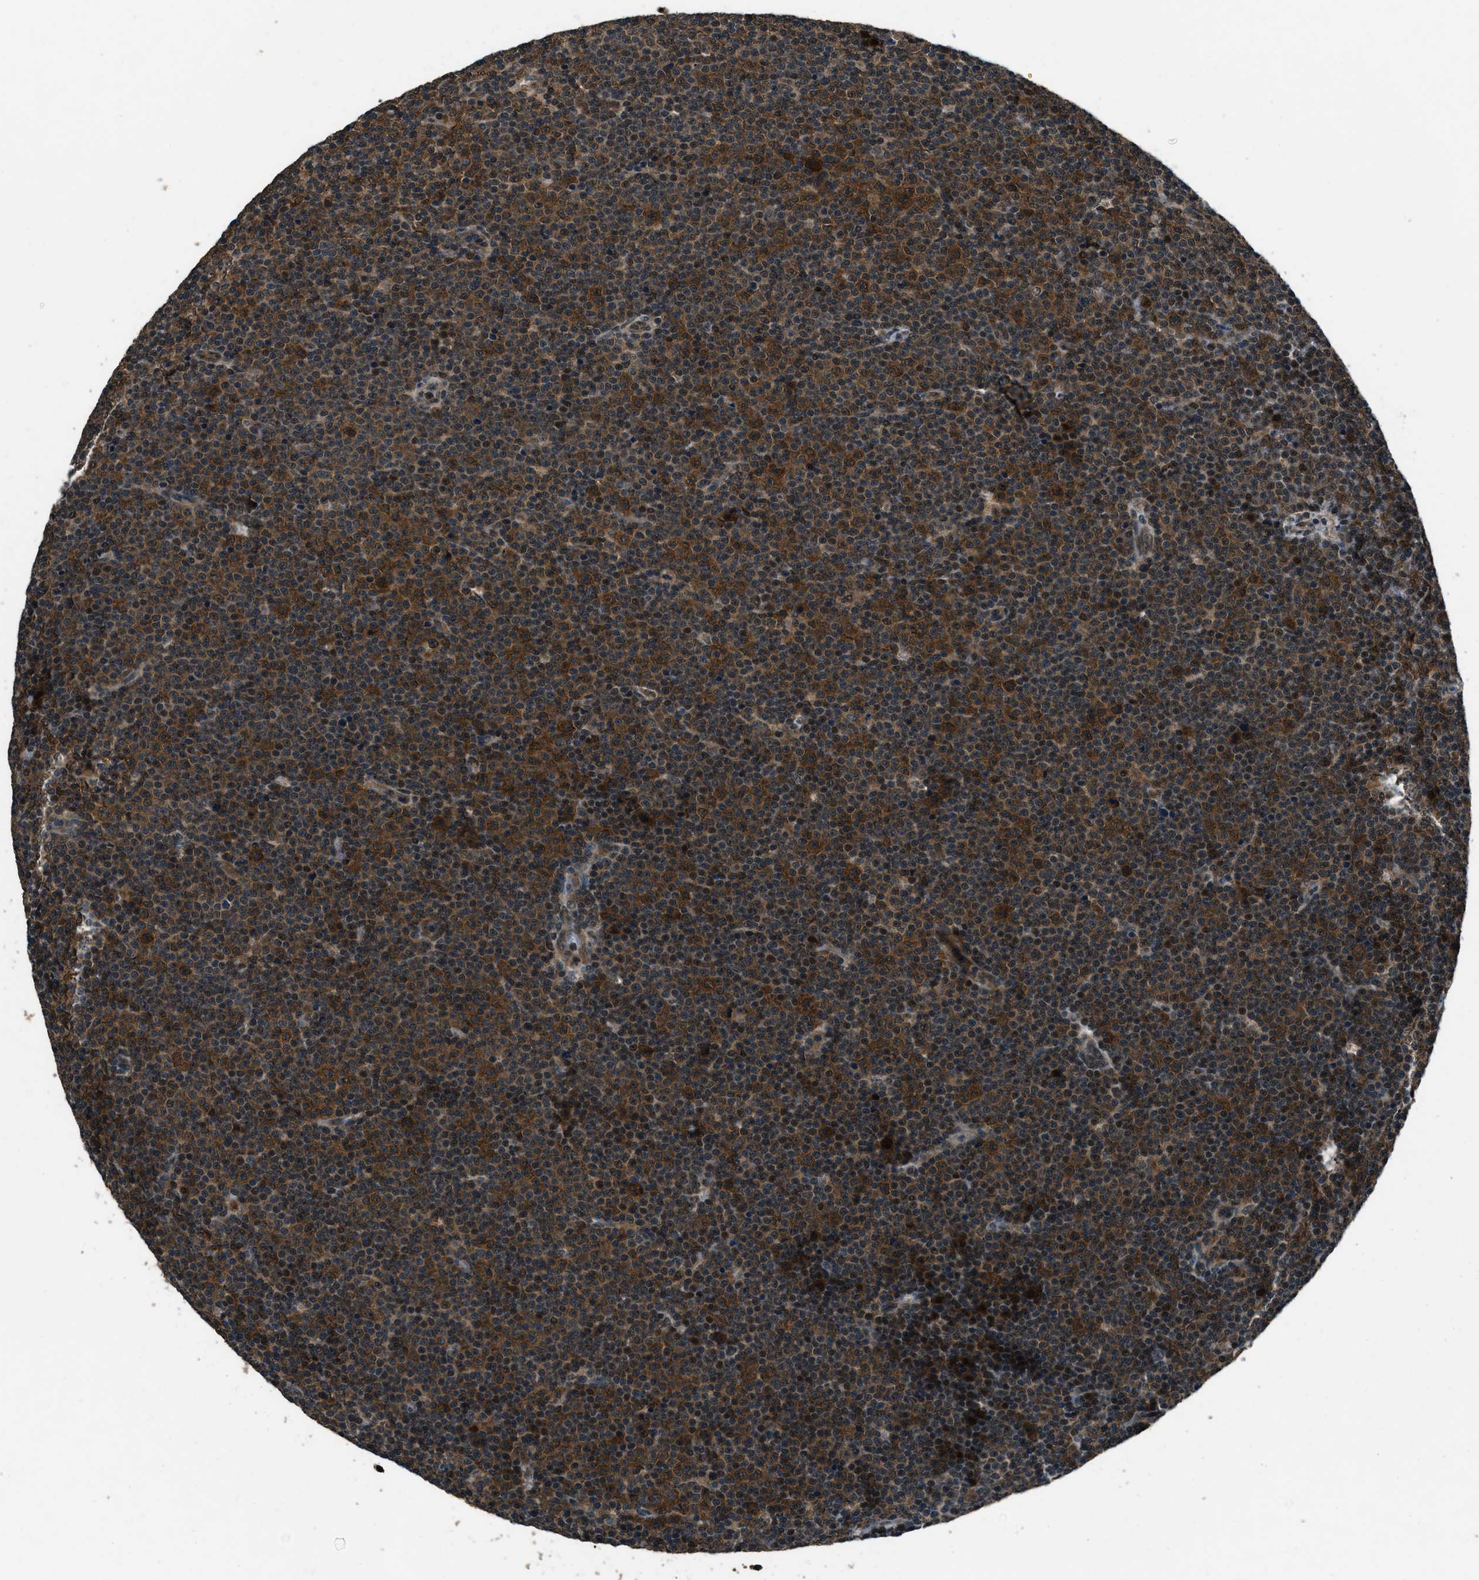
{"staining": {"intensity": "strong", "quantity": ">75%", "location": "cytoplasmic/membranous"}, "tissue": "lymphoma", "cell_type": "Tumor cells", "image_type": "cancer", "snomed": [{"axis": "morphology", "description": "Malignant lymphoma, non-Hodgkin's type, Low grade"}, {"axis": "topography", "description": "Lymph node"}], "caption": "Immunohistochemical staining of lymphoma reveals high levels of strong cytoplasmic/membranous protein positivity in about >75% of tumor cells.", "gene": "NUDCD3", "patient": {"sex": "female", "age": 67}}